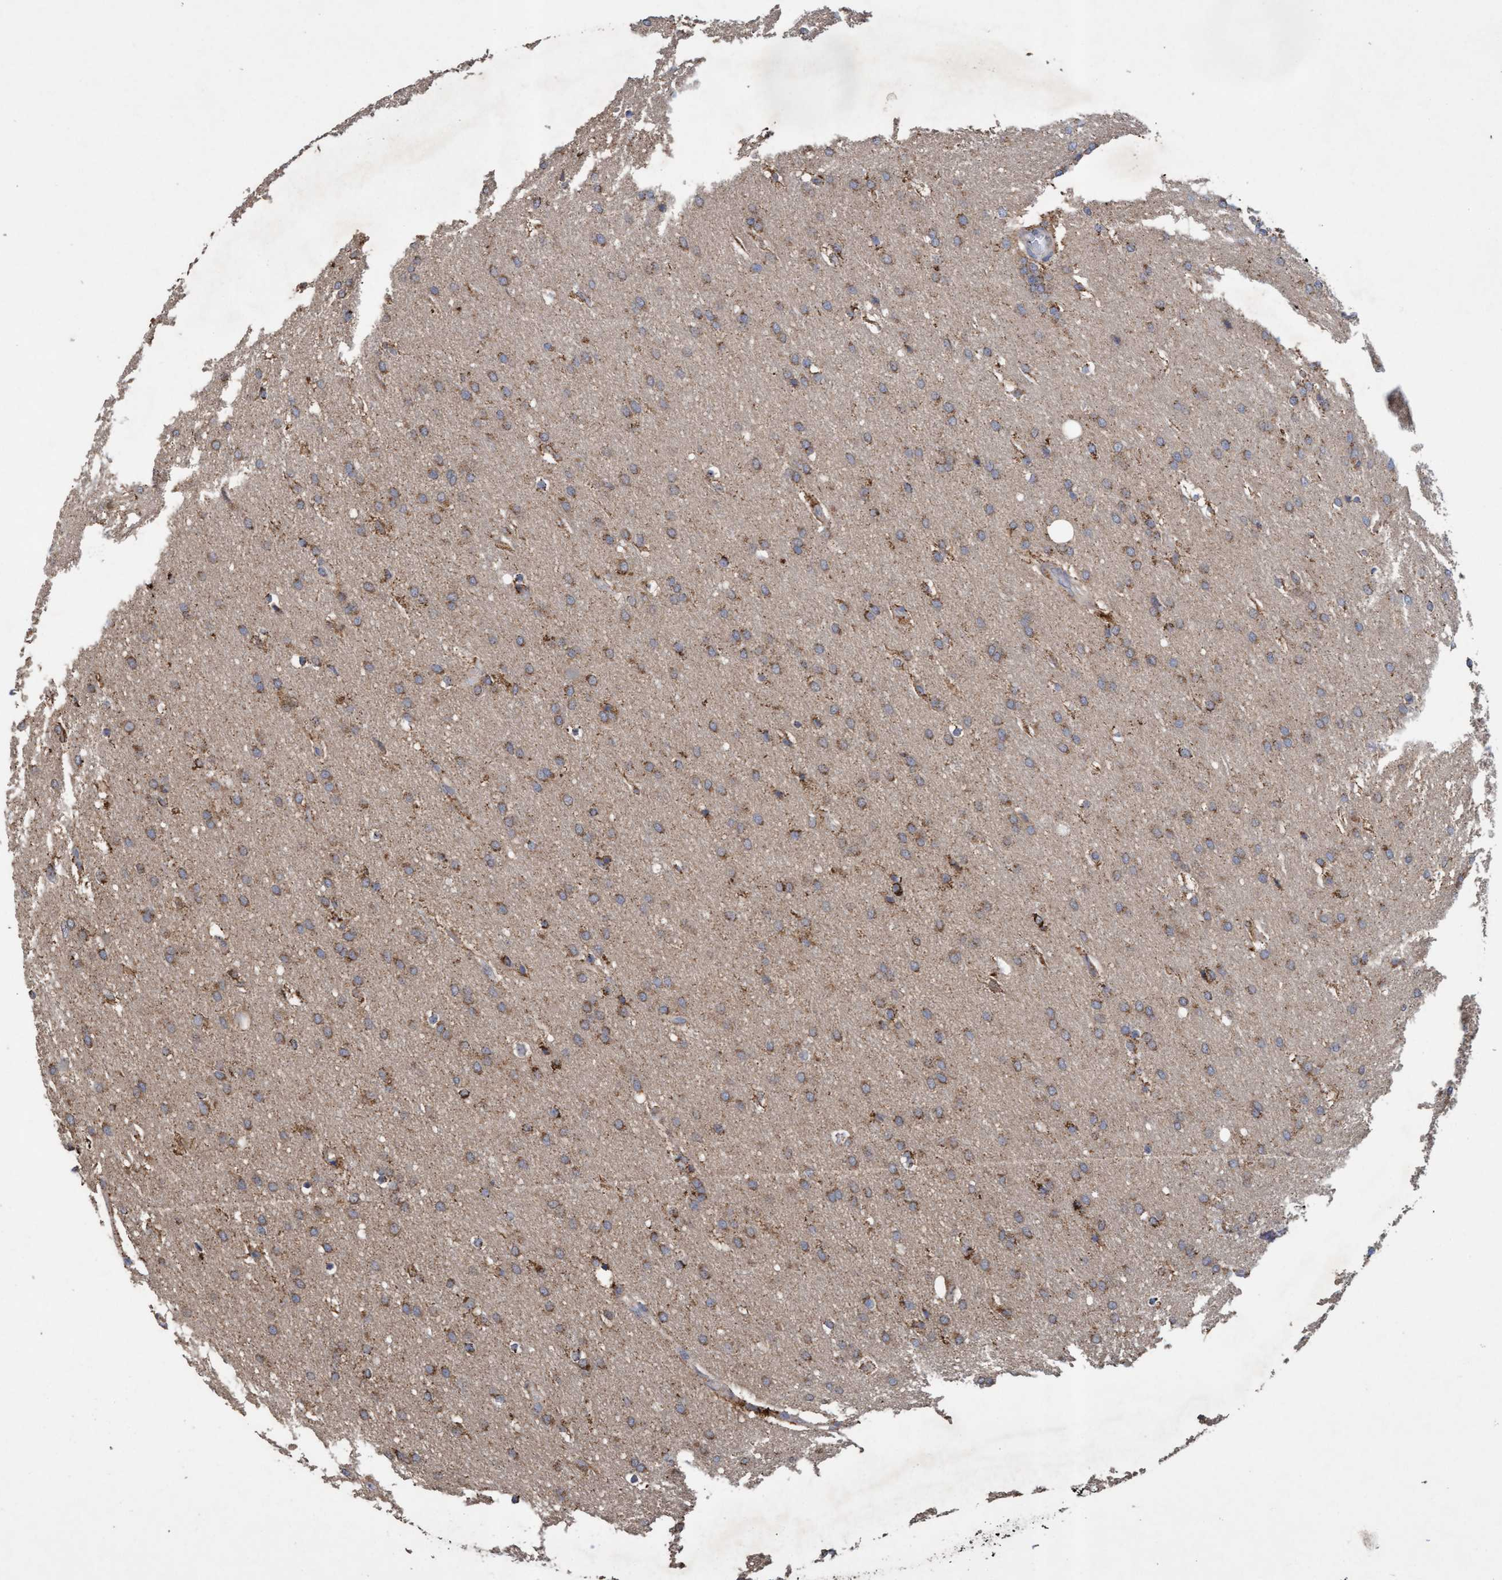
{"staining": {"intensity": "moderate", "quantity": "25%-75%", "location": "cytoplasmic/membranous"}, "tissue": "glioma", "cell_type": "Tumor cells", "image_type": "cancer", "snomed": [{"axis": "morphology", "description": "Glioma, malignant, Low grade"}, {"axis": "topography", "description": "Brain"}], "caption": "Glioma was stained to show a protein in brown. There is medium levels of moderate cytoplasmic/membranous staining in about 25%-75% of tumor cells.", "gene": "ATPAF2", "patient": {"sex": "female", "age": 37}}